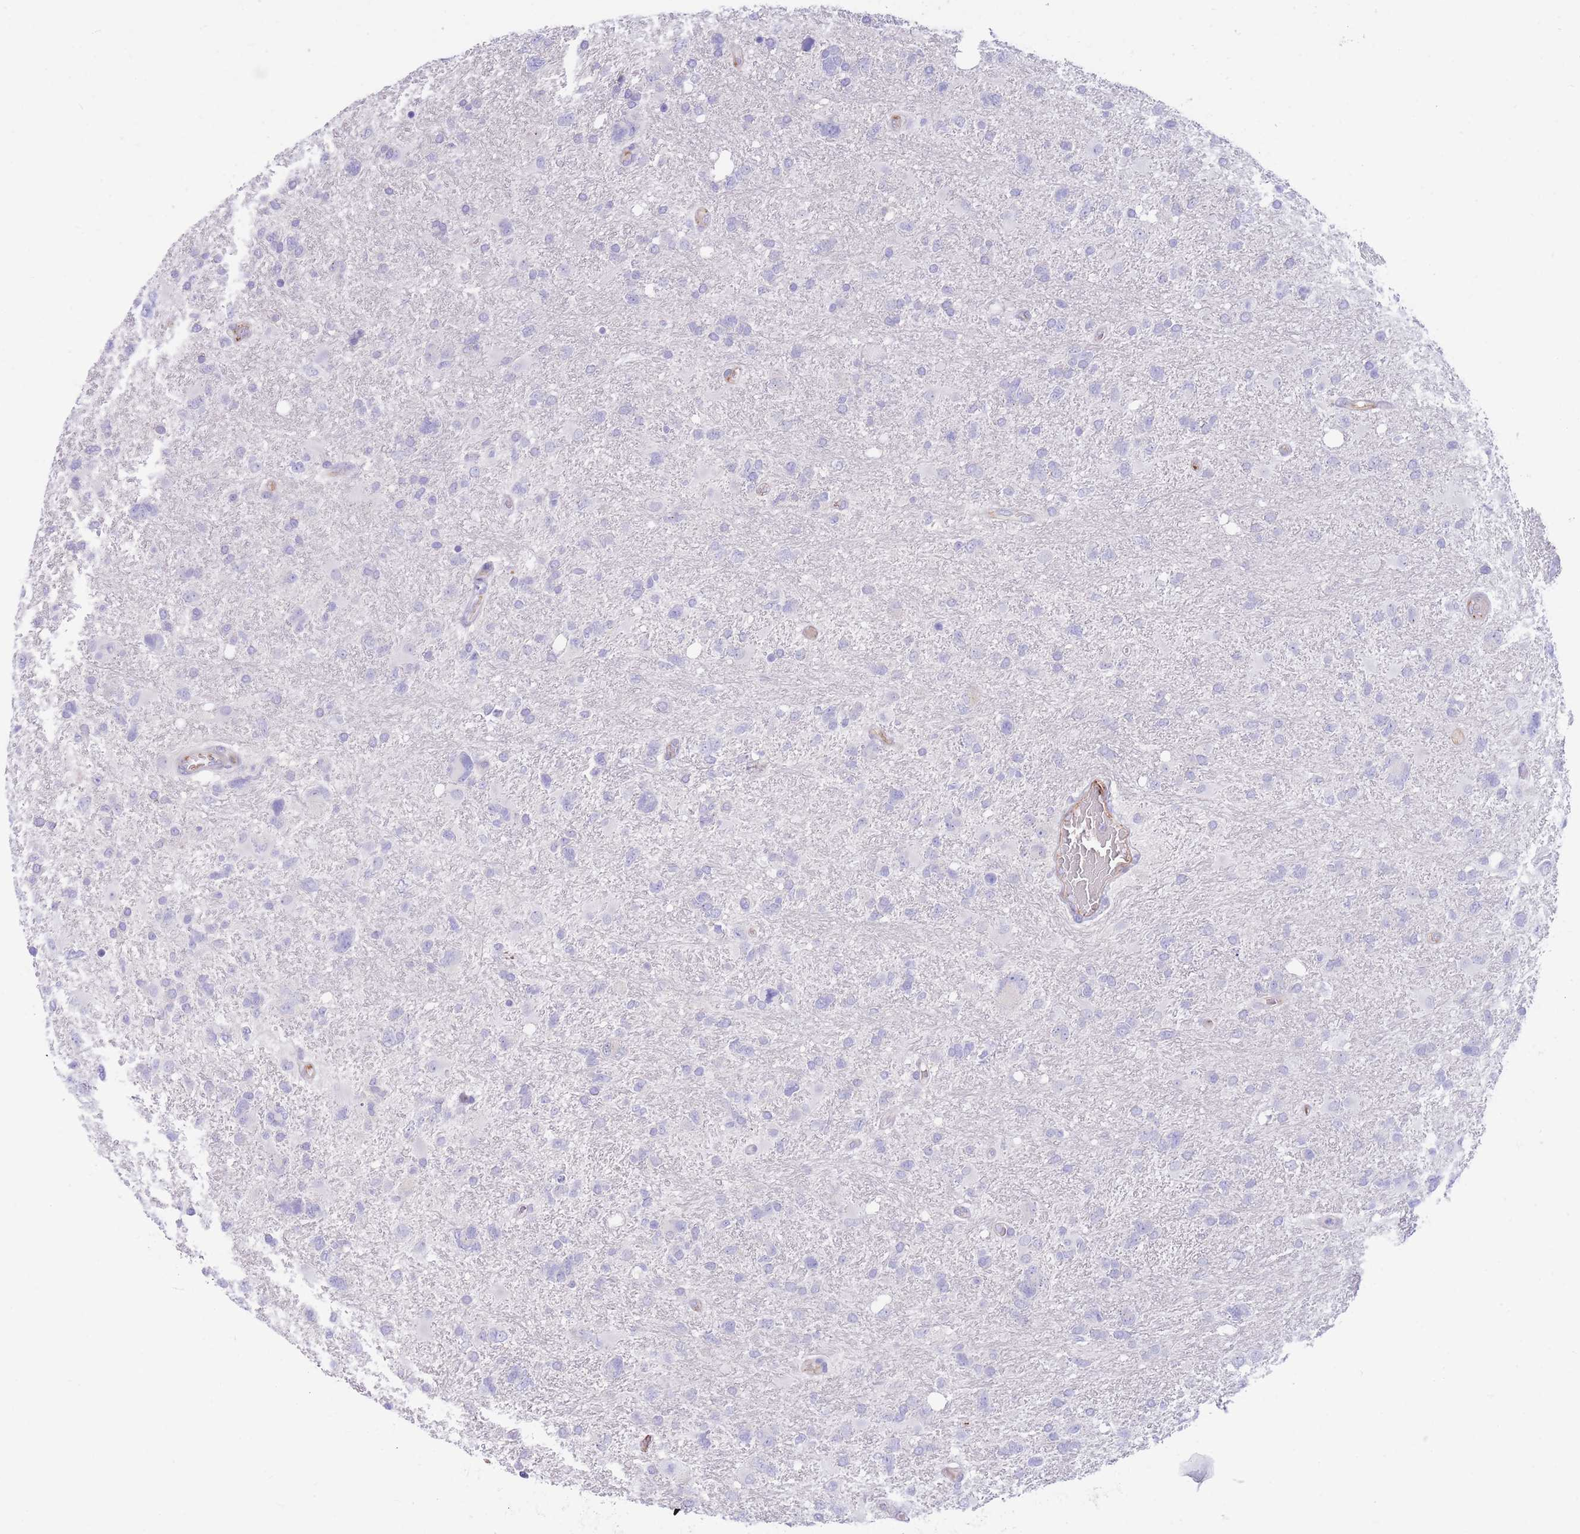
{"staining": {"intensity": "negative", "quantity": "none", "location": "none"}, "tissue": "glioma", "cell_type": "Tumor cells", "image_type": "cancer", "snomed": [{"axis": "morphology", "description": "Glioma, malignant, High grade"}, {"axis": "topography", "description": "Brain"}], "caption": "Tumor cells show no significant protein positivity in malignant glioma (high-grade). (DAB (3,3'-diaminobenzidine) IHC with hematoxylin counter stain).", "gene": "DET1", "patient": {"sex": "male", "age": 61}}